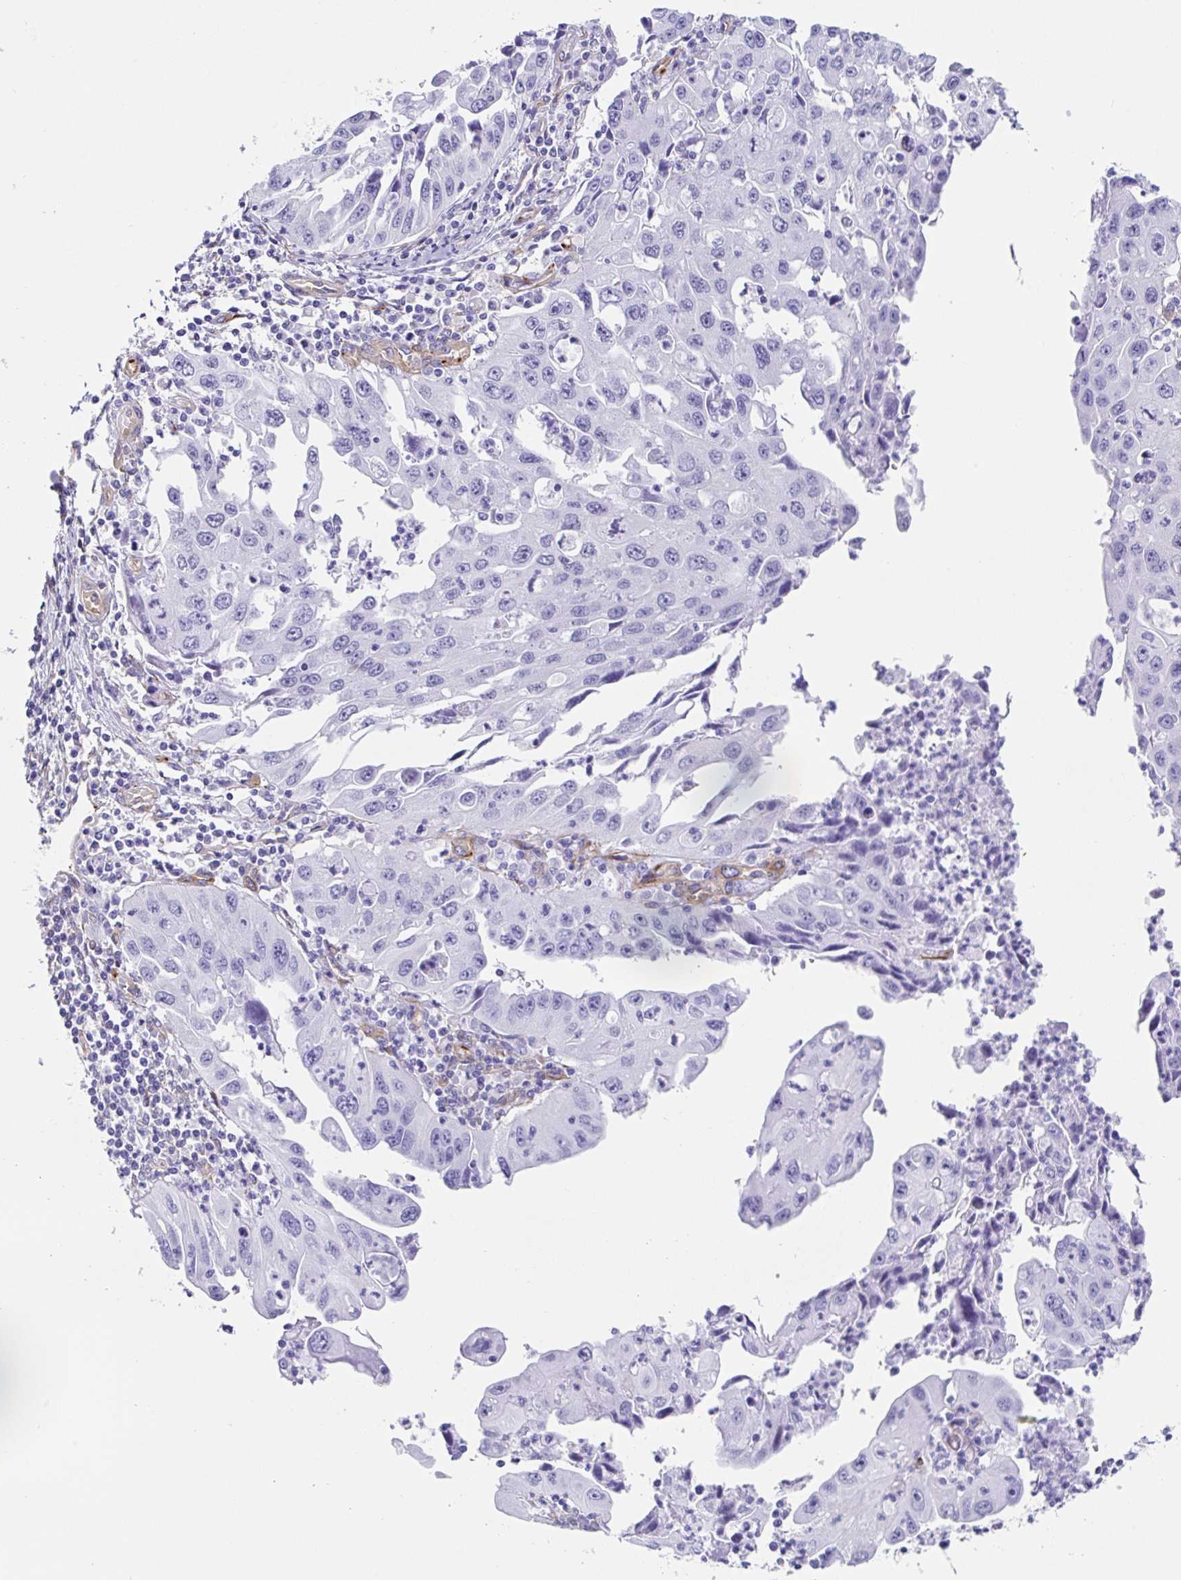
{"staining": {"intensity": "negative", "quantity": "none", "location": "none"}, "tissue": "endometrial cancer", "cell_type": "Tumor cells", "image_type": "cancer", "snomed": [{"axis": "morphology", "description": "Adenocarcinoma, NOS"}, {"axis": "topography", "description": "Uterus"}], "caption": "Tumor cells are negative for brown protein staining in endometrial adenocarcinoma.", "gene": "DOCK1", "patient": {"sex": "female", "age": 62}}